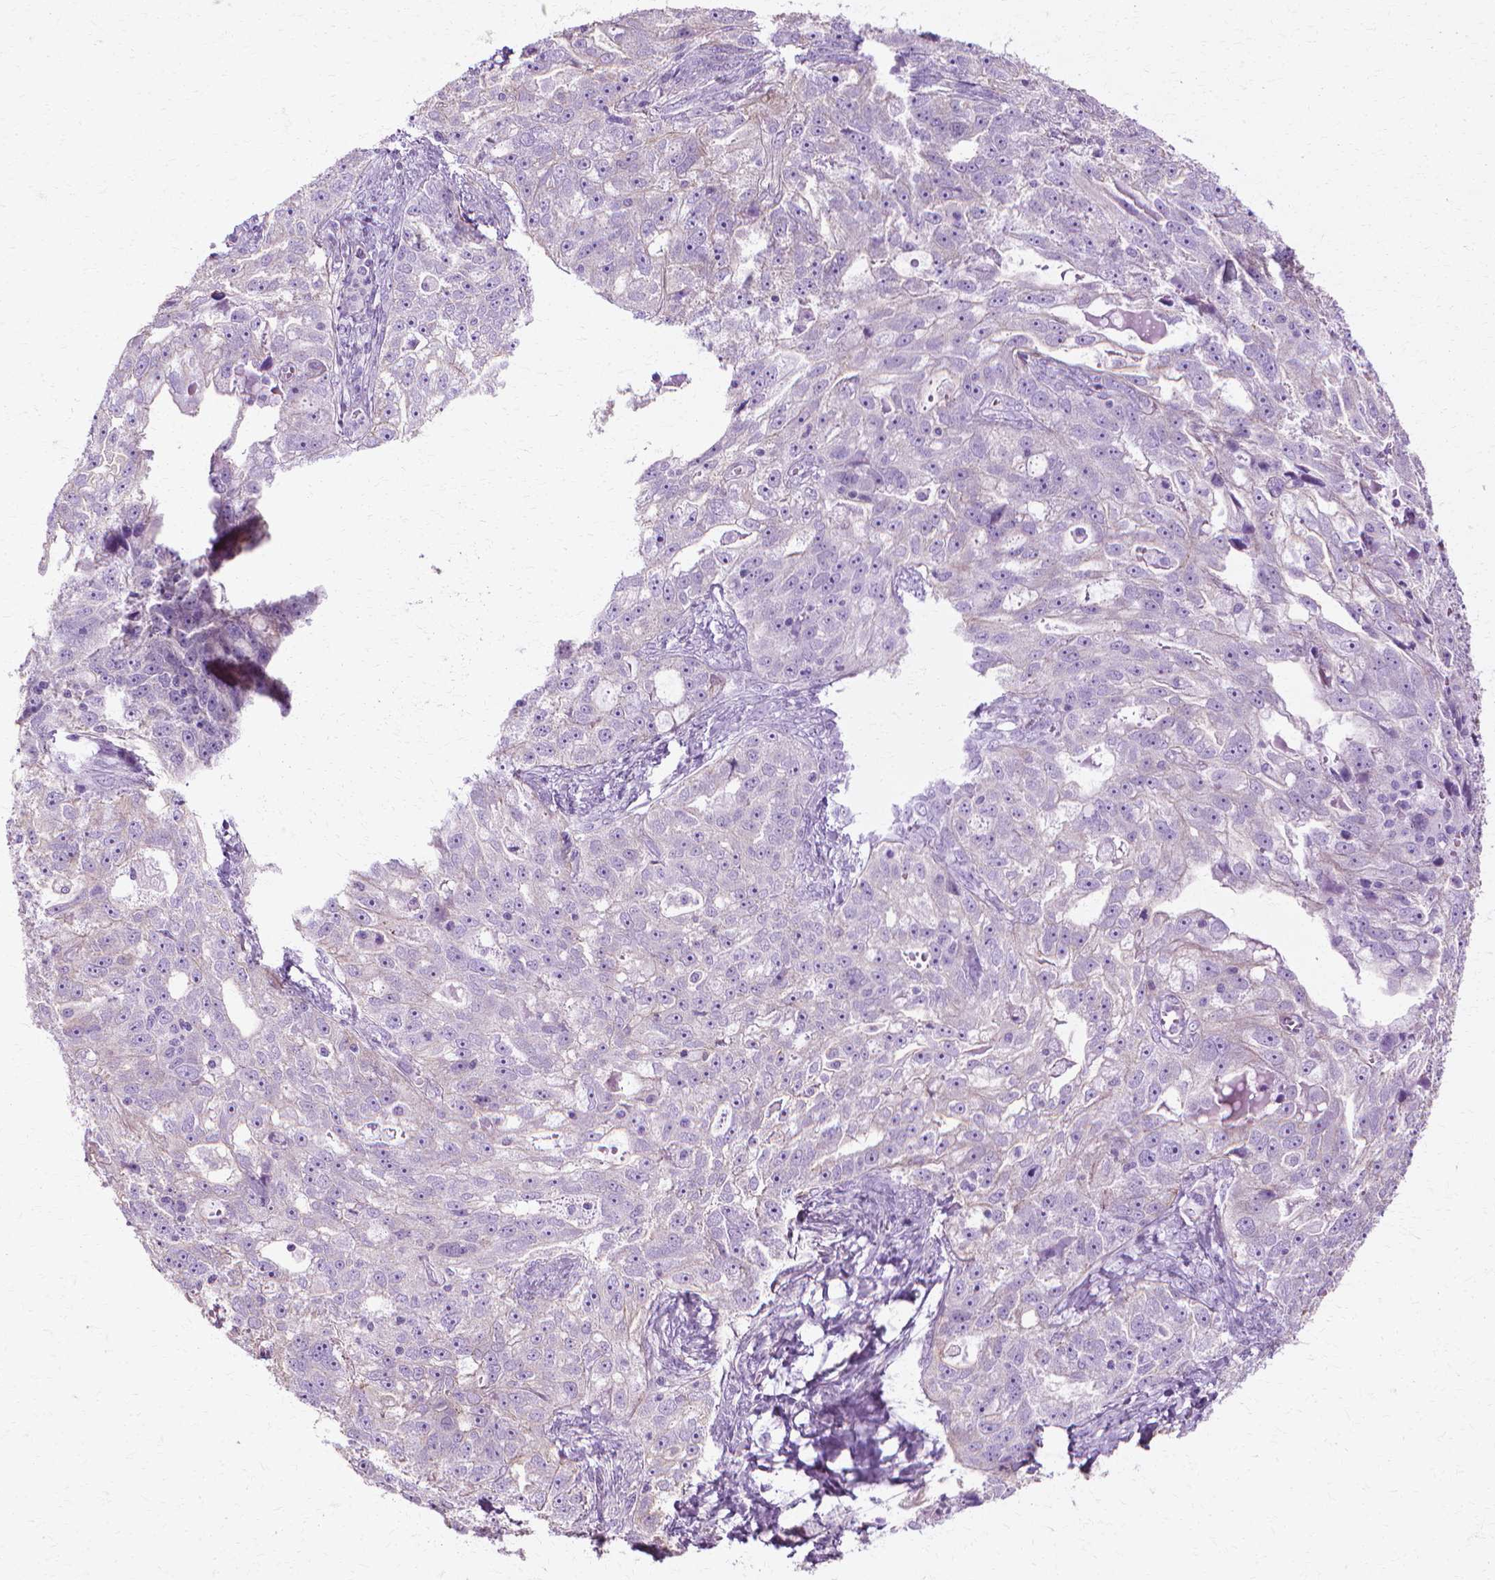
{"staining": {"intensity": "negative", "quantity": "none", "location": "none"}, "tissue": "ovarian cancer", "cell_type": "Tumor cells", "image_type": "cancer", "snomed": [{"axis": "morphology", "description": "Cystadenocarcinoma, serous, NOS"}, {"axis": "topography", "description": "Ovary"}], "caption": "Immunohistochemistry image of human ovarian serous cystadenocarcinoma stained for a protein (brown), which shows no staining in tumor cells.", "gene": "CFAP157", "patient": {"sex": "female", "age": 51}}